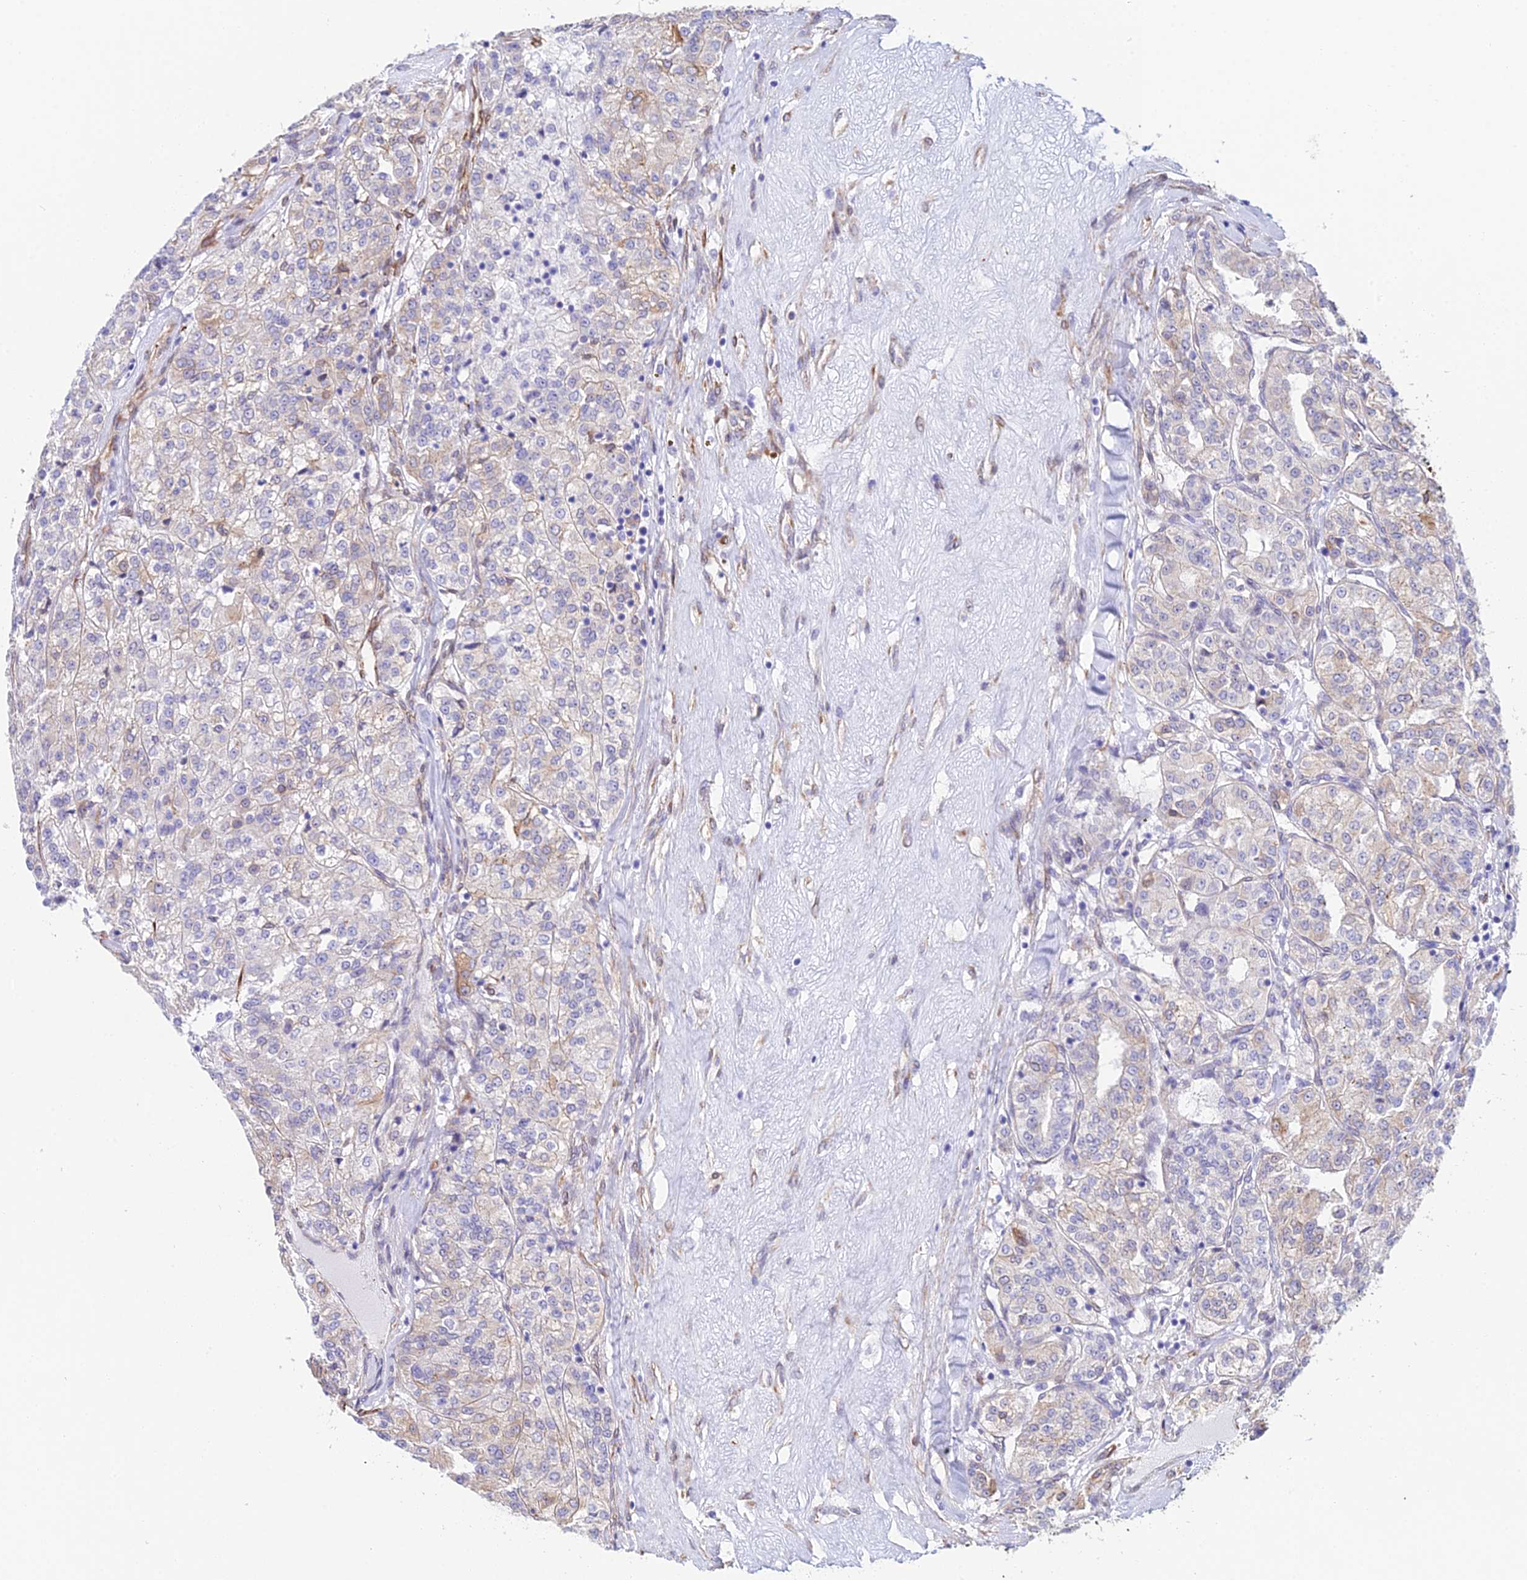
{"staining": {"intensity": "weak", "quantity": "<25%", "location": "cytoplasmic/membranous"}, "tissue": "renal cancer", "cell_type": "Tumor cells", "image_type": "cancer", "snomed": [{"axis": "morphology", "description": "Adenocarcinoma, NOS"}, {"axis": "topography", "description": "Kidney"}], "caption": "Renal adenocarcinoma stained for a protein using immunohistochemistry demonstrates no expression tumor cells.", "gene": "MXRA7", "patient": {"sex": "female", "age": 63}}